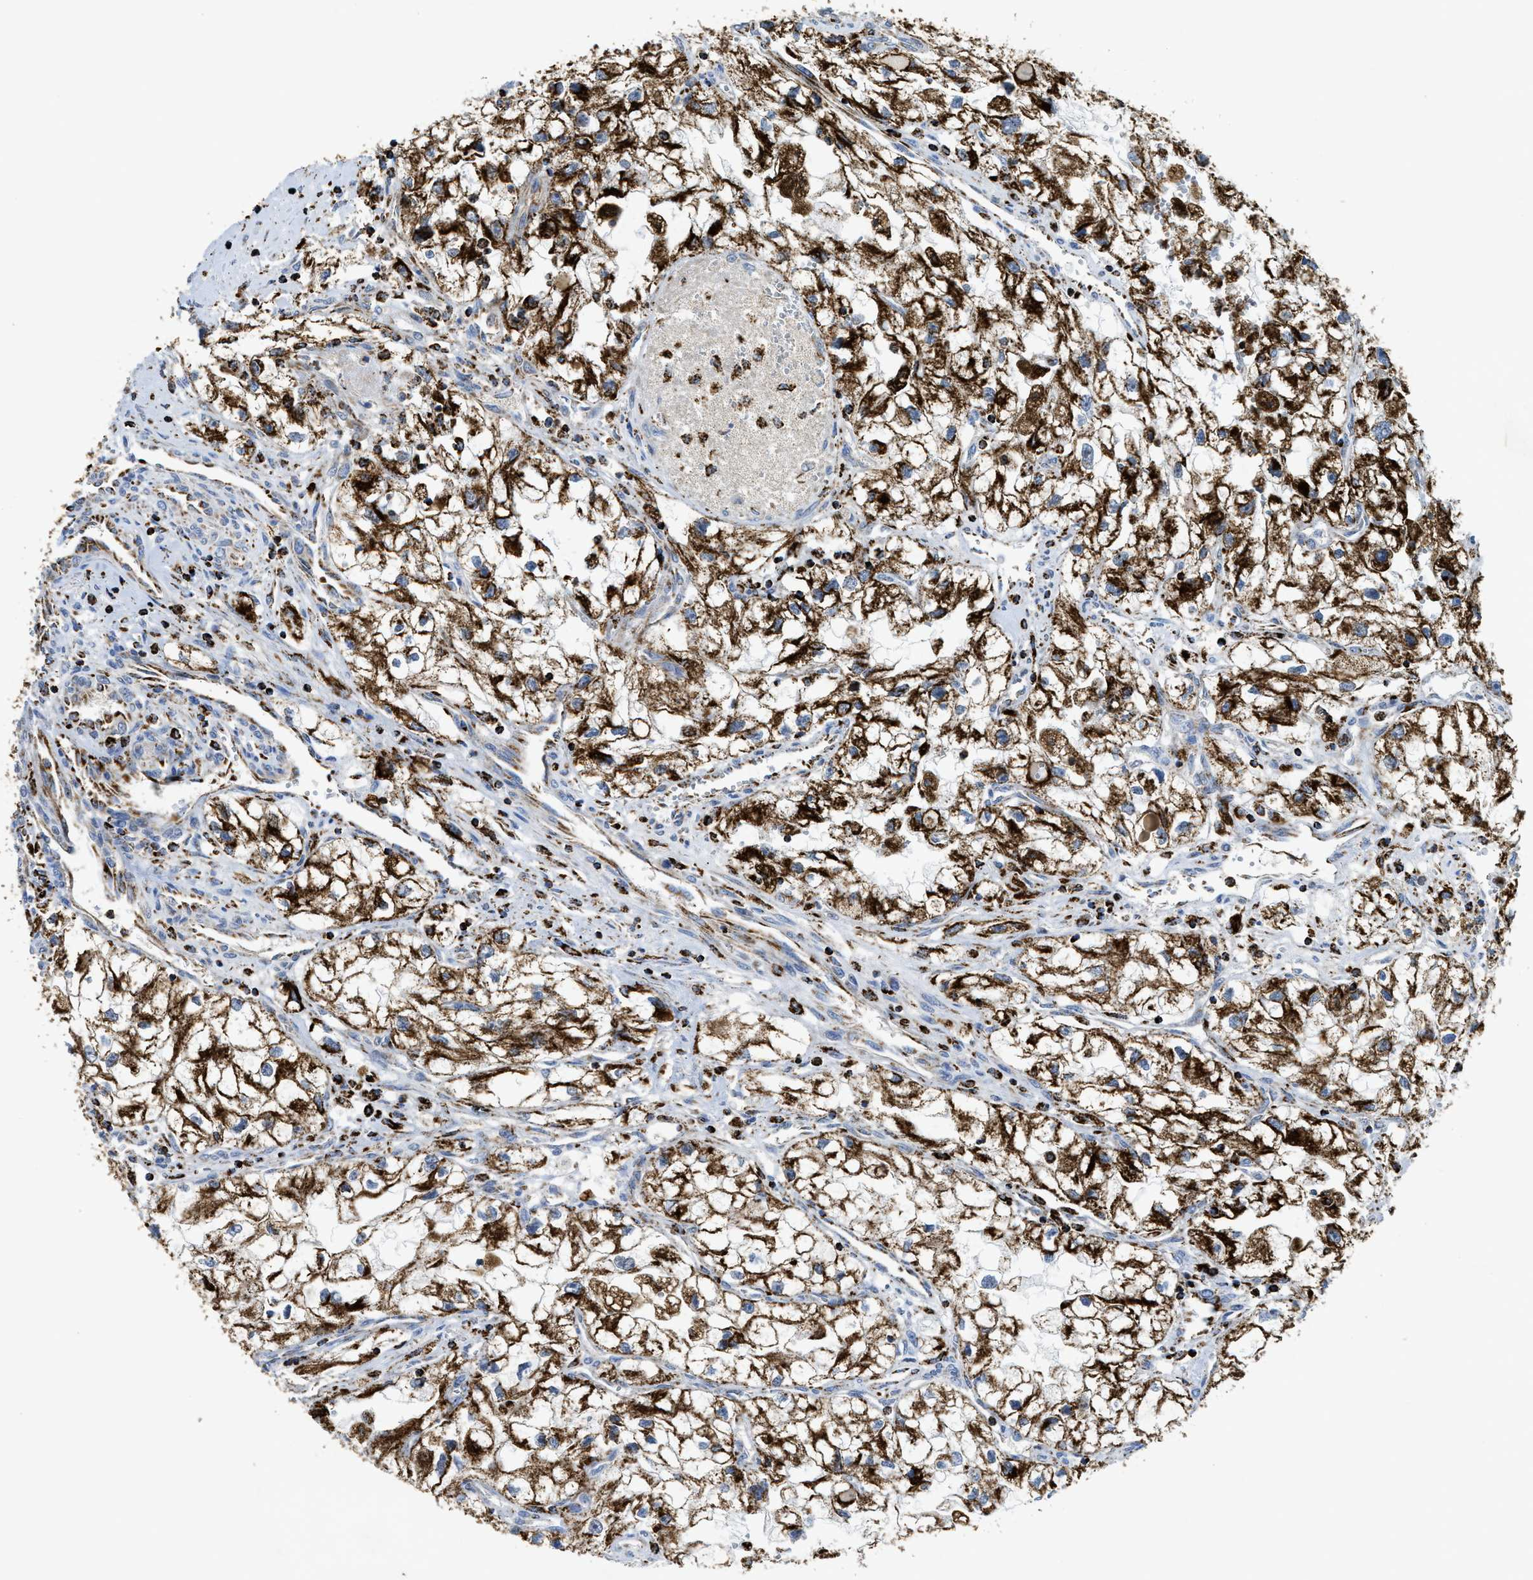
{"staining": {"intensity": "strong", "quantity": ">75%", "location": "cytoplasmic/membranous"}, "tissue": "renal cancer", "cell_type": "Tumor cells", "image_type": "cancer", "snomed": [{"axis": "morphology", "description": "Adenocarcinoma, NOS"}, {"axis": "topography", "description": "Kidney"}], "caption": "An IHC micrograph of neoplastic tissue is shown. Protein staining in brown highlights strong cytoplasmic/membranous positivity in renal cancer (adenocarcinoma) within tumor cells. (brown staining indicates protein expression, while blue staining denotes nuclei).", "gene": "SQOR", "patient": {"sex": "female", "age": 70}}